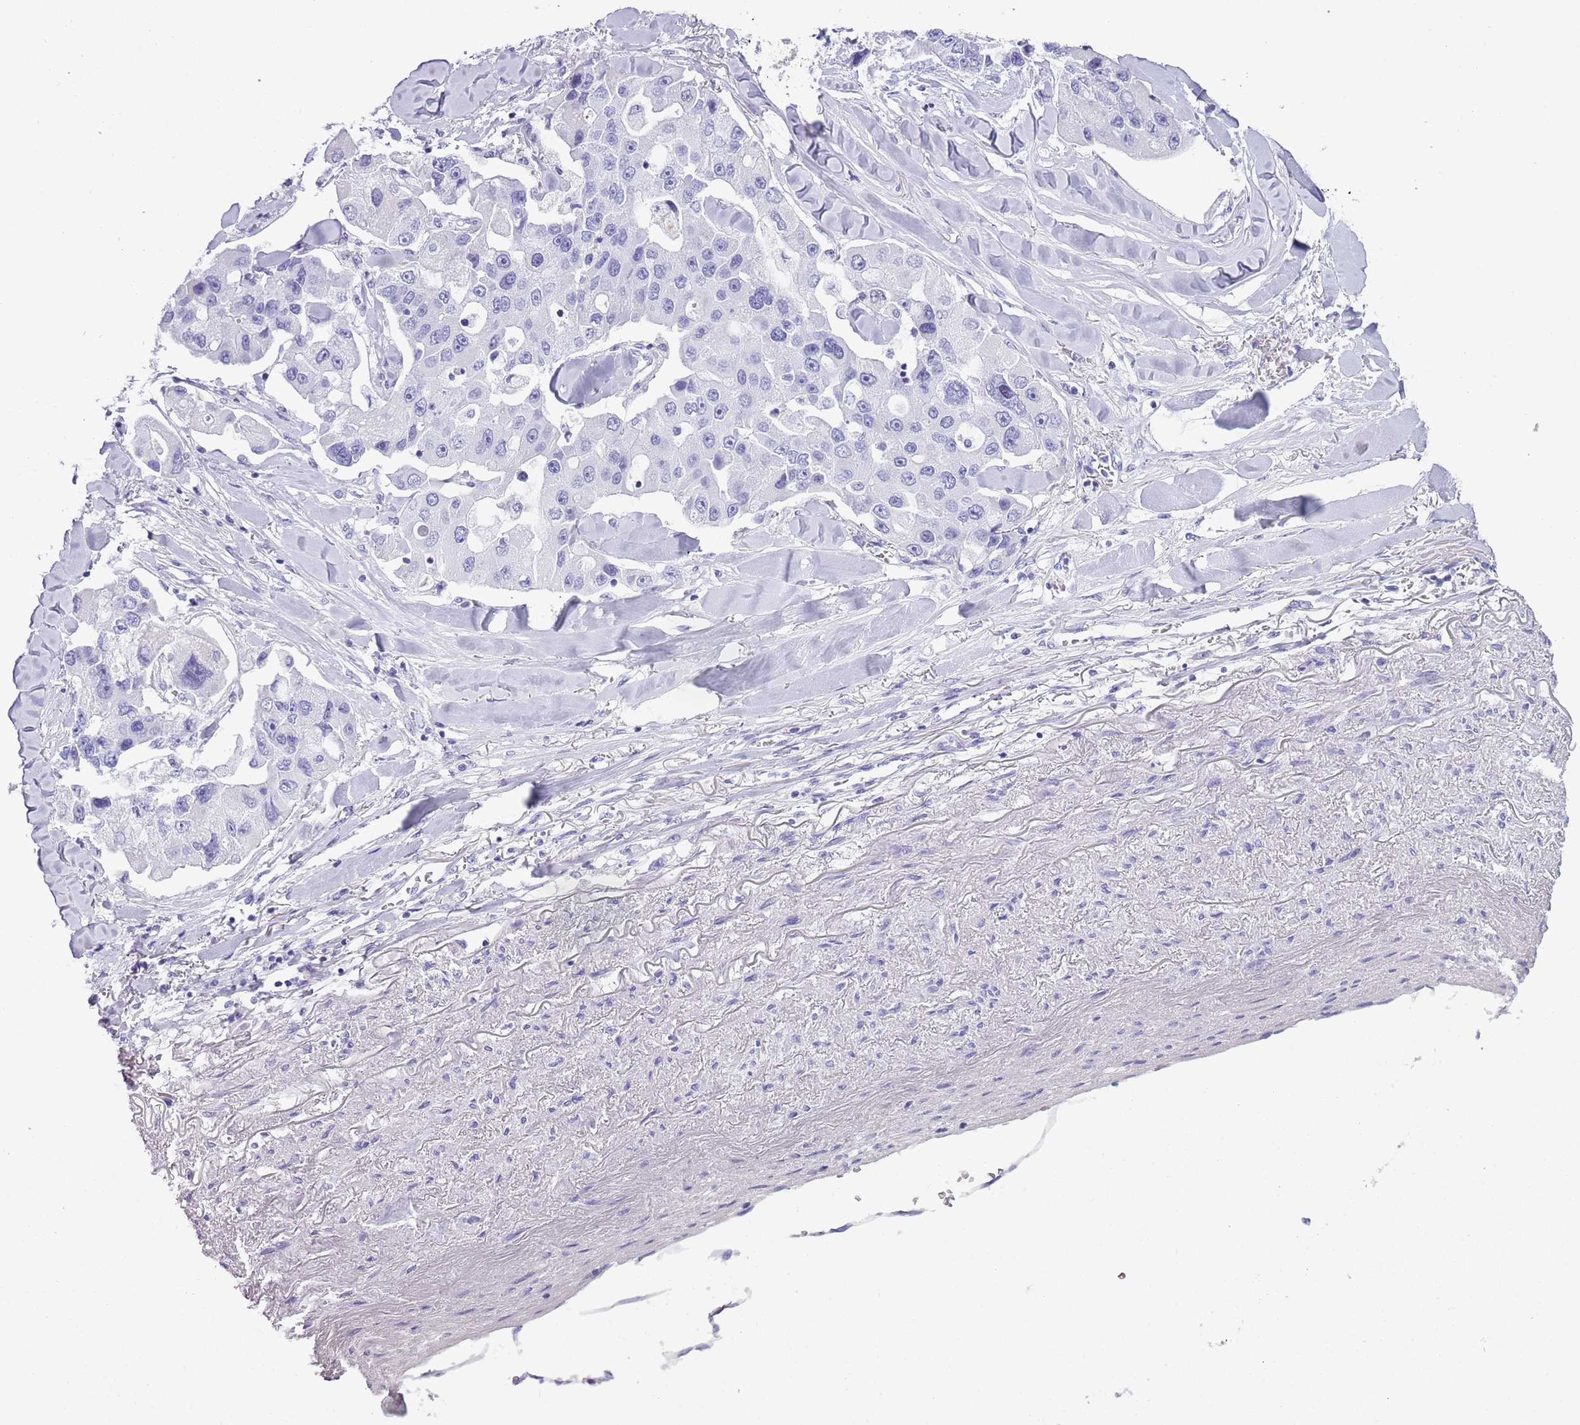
{"staining": {"intensity": "negative", "quantity": "none", "location": "none"}, "tissue": "lung cancer", "cell_type": "Tumor cells", "image_type": "cancer", "snomed": [{"axis": "morphology", "description": "Adenocarcinoma, NOS"}, {"axis": "topography", "description": "Lung"}], "caption": "Immunohistochemistry micrograph of neoplastic tissue: lung adenocarcinoma stained with DAB demonstrates no significant protein staining in tumor cells.", "gene": "NBPF20", "patient": {"sex": "female", "age": 54}}